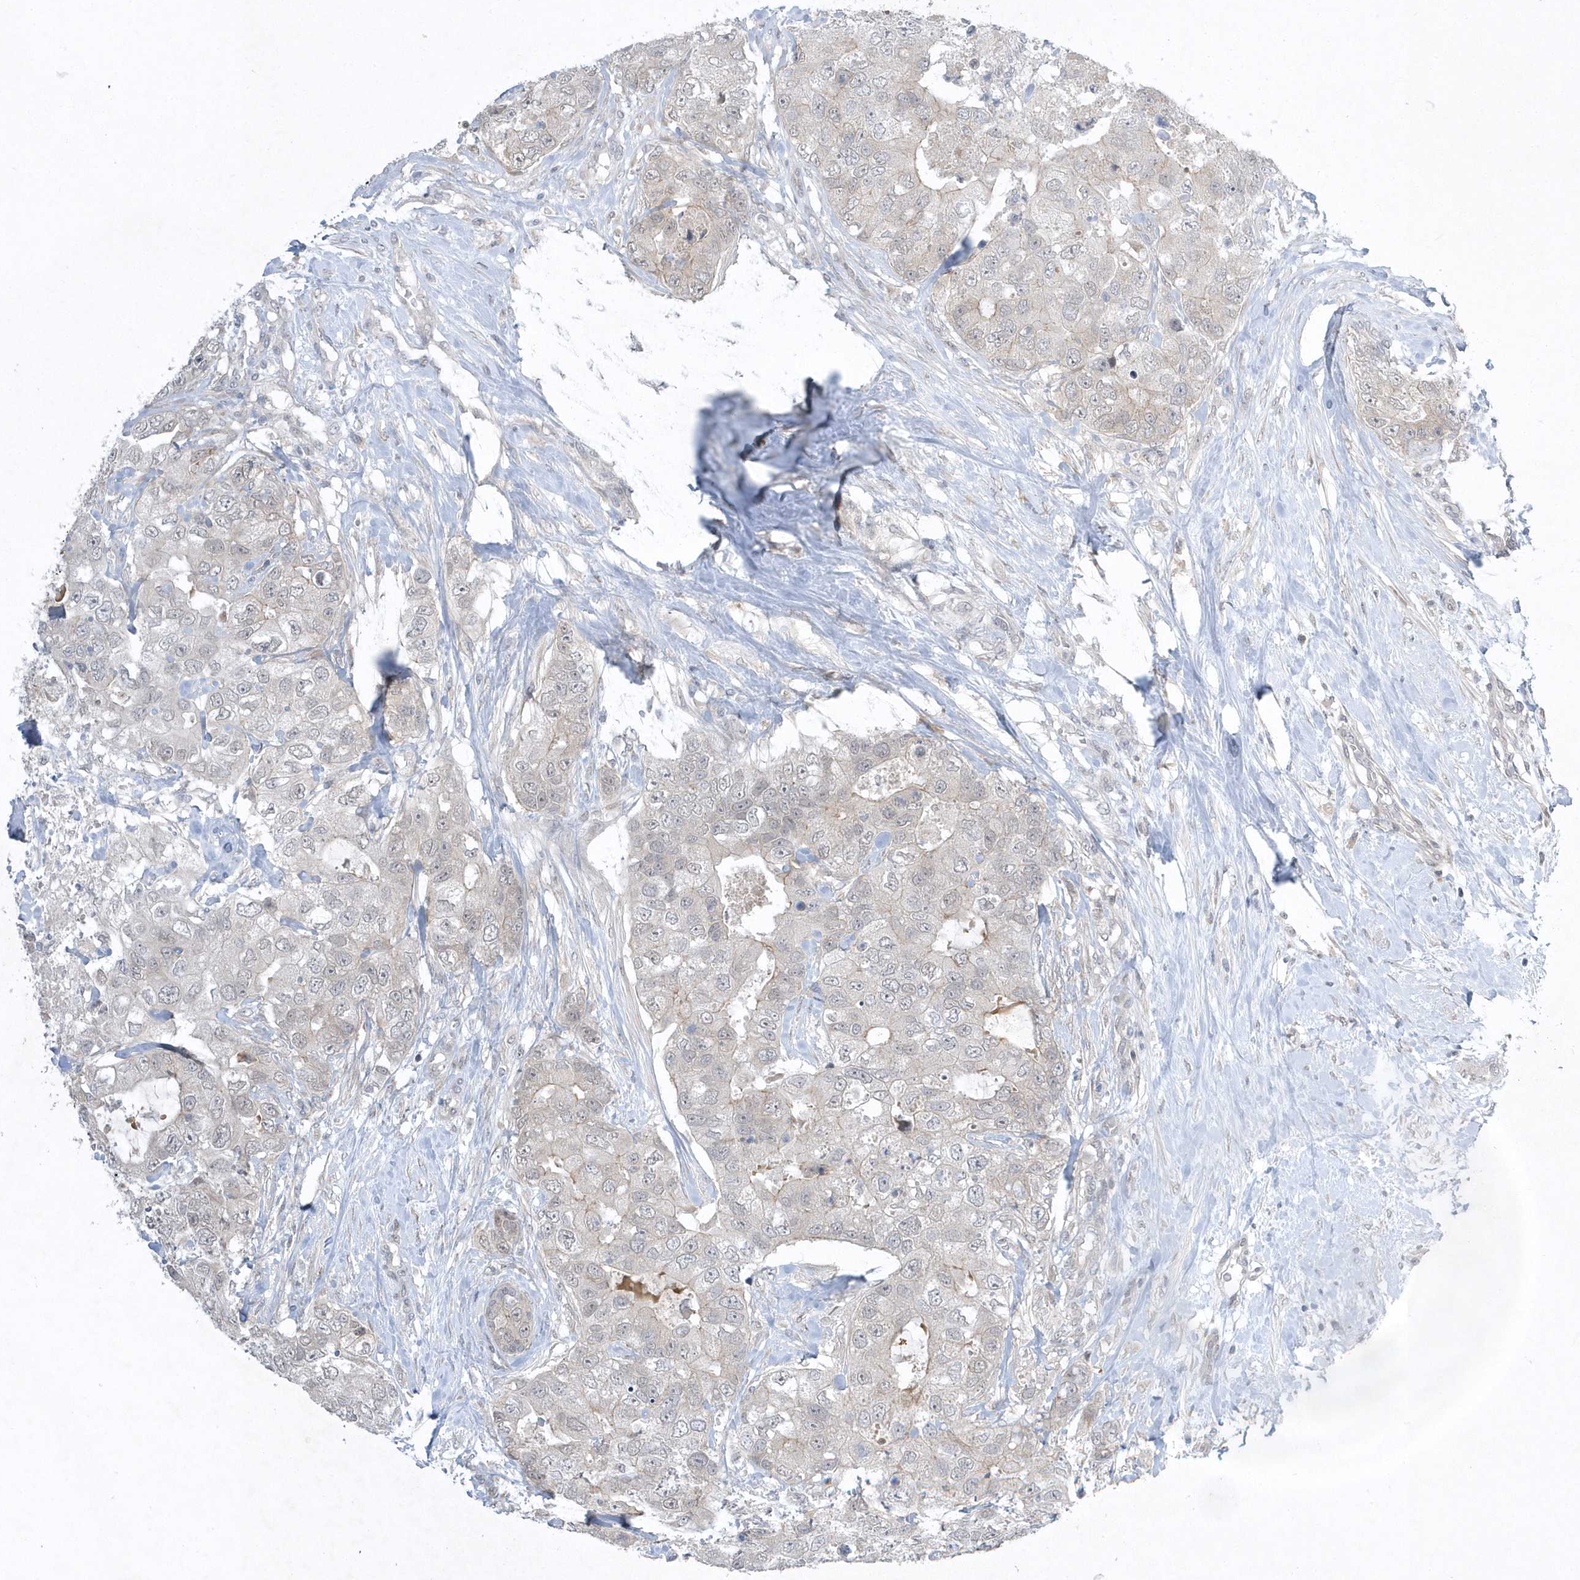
{"staining": {"intensity": "negative", "quantity": "none", "location": "none"}, "tissue": "breast cancer", "cell_type": "Tumor cells", "image_type": "cancer", "snomed": [{"axis": "morphology", "description": "Duct carcinoma"}, {"axis": "topography", "description": "Breast"}], "caption": "IHC of human breast cancer reveals no staining in tumor cells.", "gene": "ZC3H12D", "patient": {"sex": "female", "age": 62}}